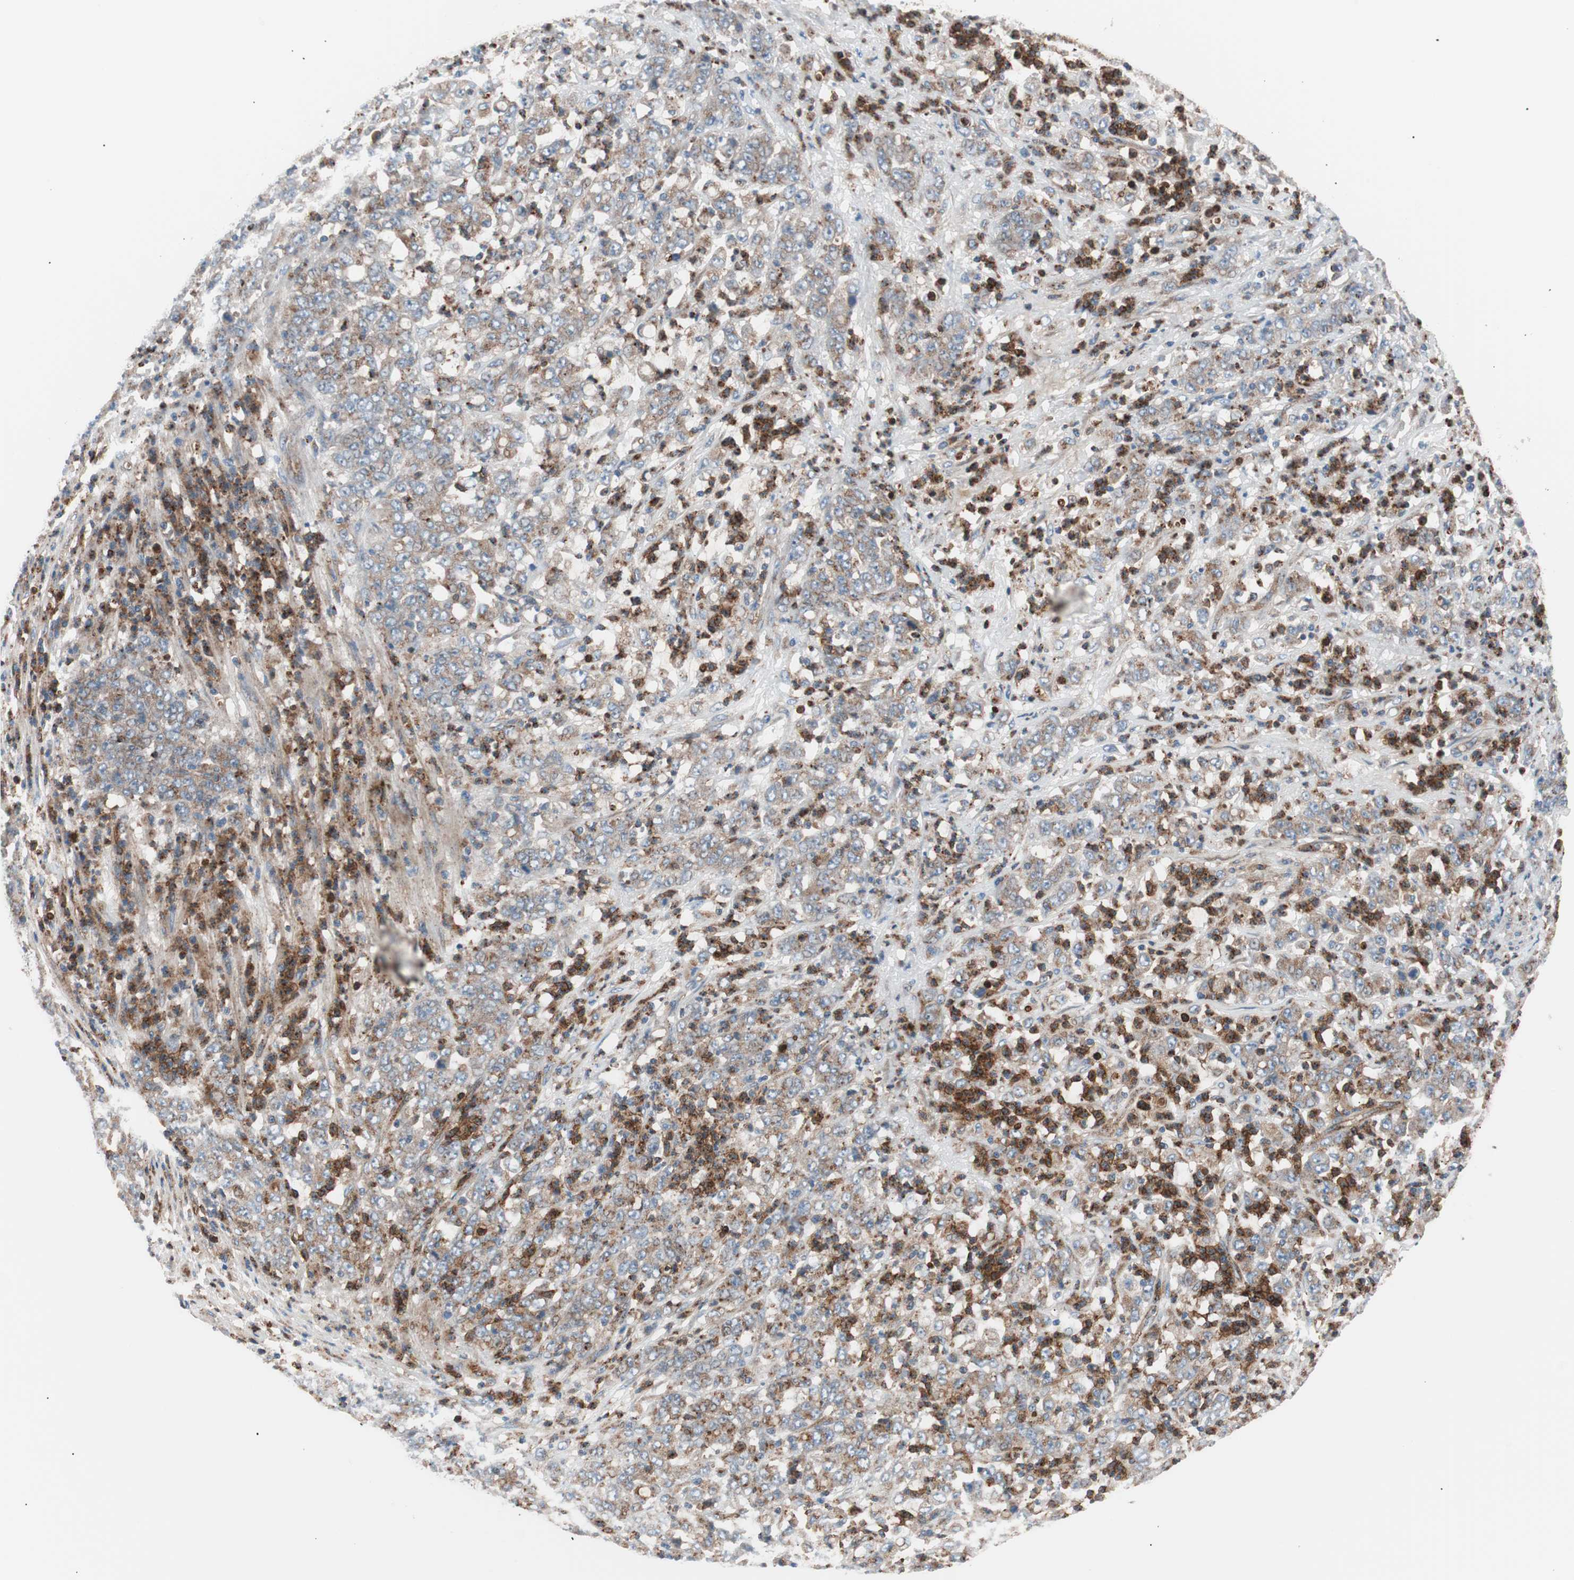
{"staining": {"intensity": "moderate", "quantity": ">75%", "location": "cytoplasmic/membranous"}, "tissue": "stomach cancer", "cell_type": "Tumor cells", "image_type": "cancer", "snomed": [{"axis": "morphology", "description": "Adenocarcinoma, NOS"}, {"axis": "topography", "description": "Stomach, lower"}], "caption": "A brown stain labels moderate cytoplasmic/membranous positivity of a protein in human stomach cancer (adenocarcinoma) tumor cells.", "gene": "FLOT2", "patient": {"sex": "female", "age": 71}}